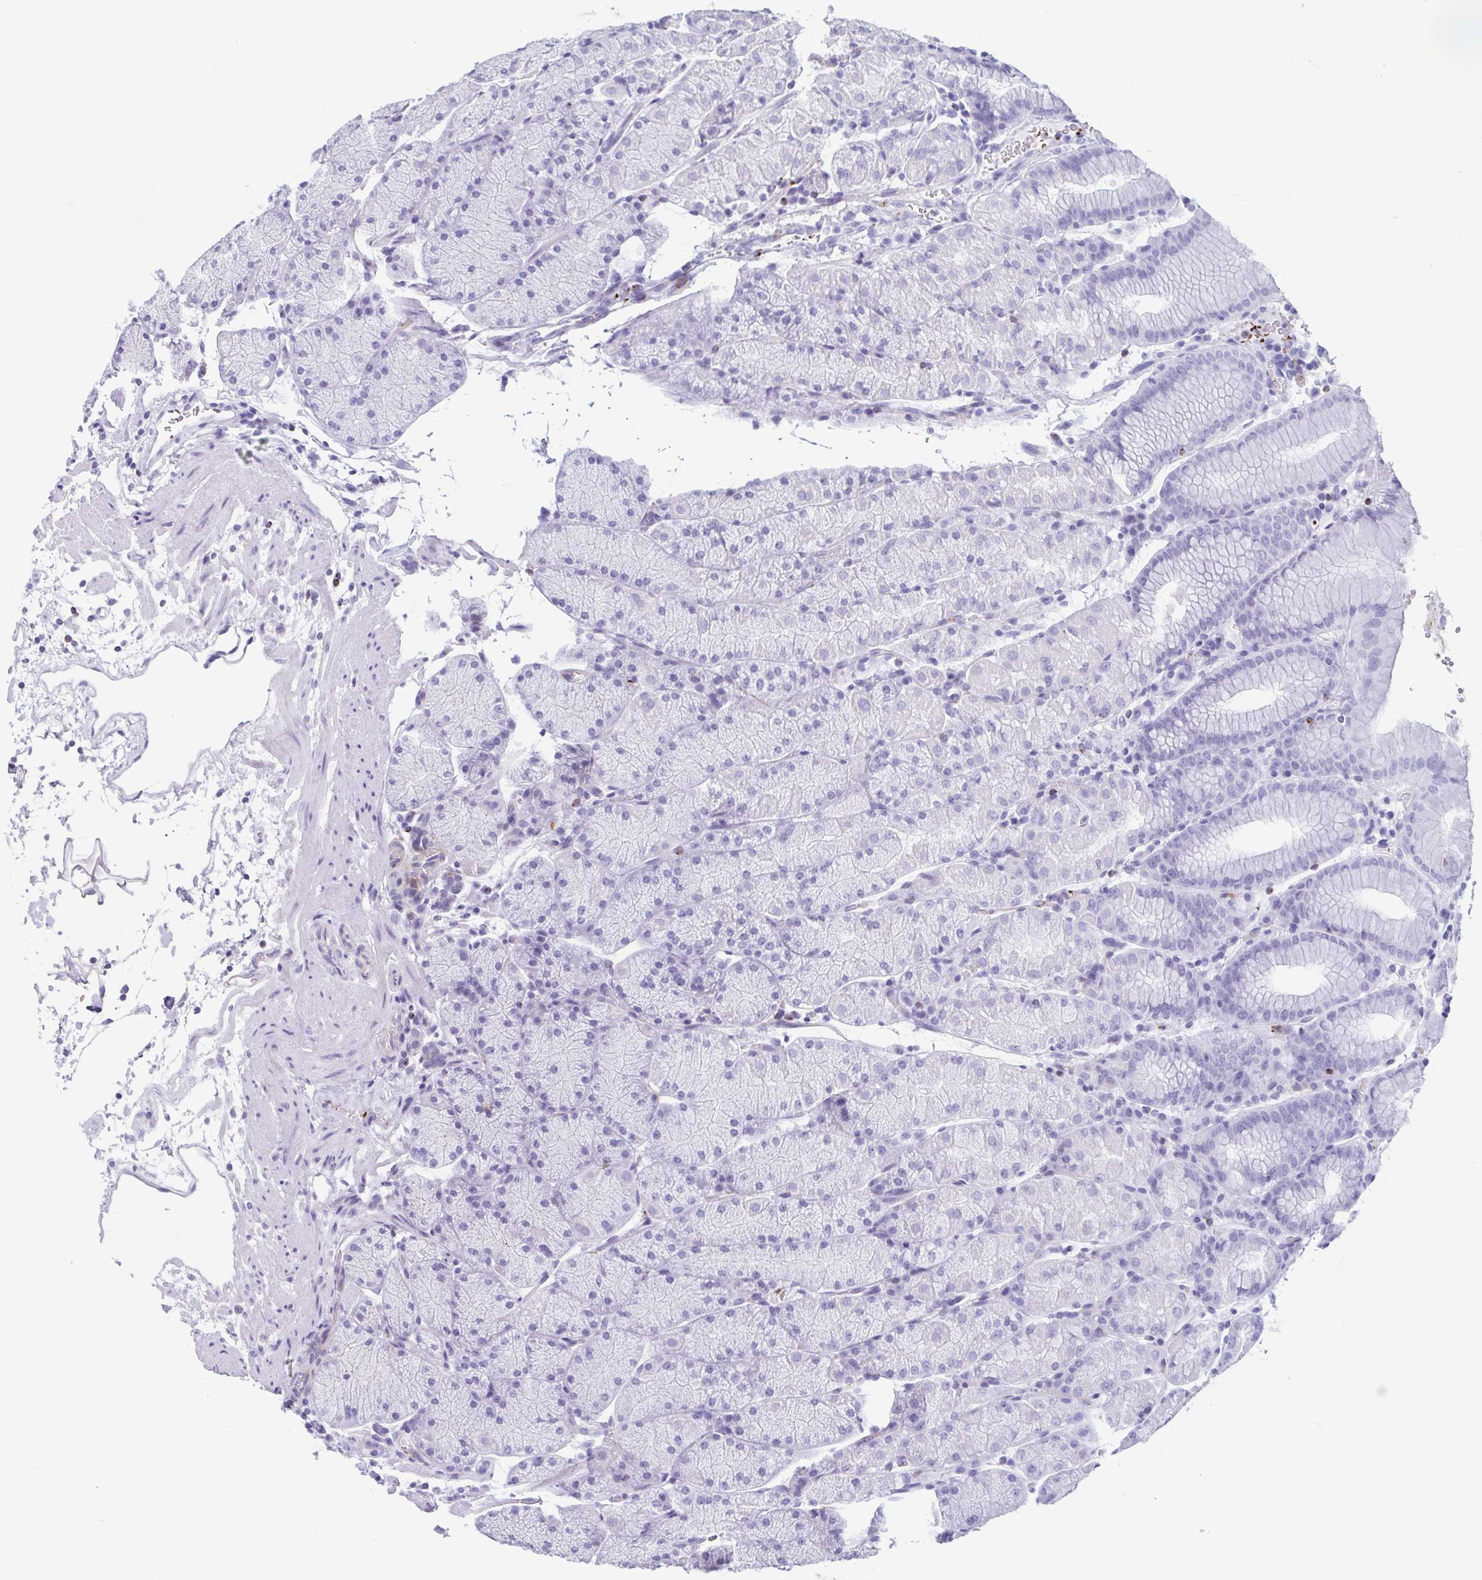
{"staining": {"intensity": "negative", "quantity": "none", "location": "none"}, "tissue": "stomach", "cell_type": "Glandular cells", "image_type": "normal", "snomed": [{"axis": "morphology", "description": "Normal tissue, NOS"}, {"axis": "topography", "description": "Stomach, upper"}, {"axis": "topography", "description": "Stomach"}], "caption": "DAB immunohistochemical staining of benign human stomach displays no significant staining in glandular cells.", "gene": "TCEAL3", "patient": {"sex": "male", "age": 76}}